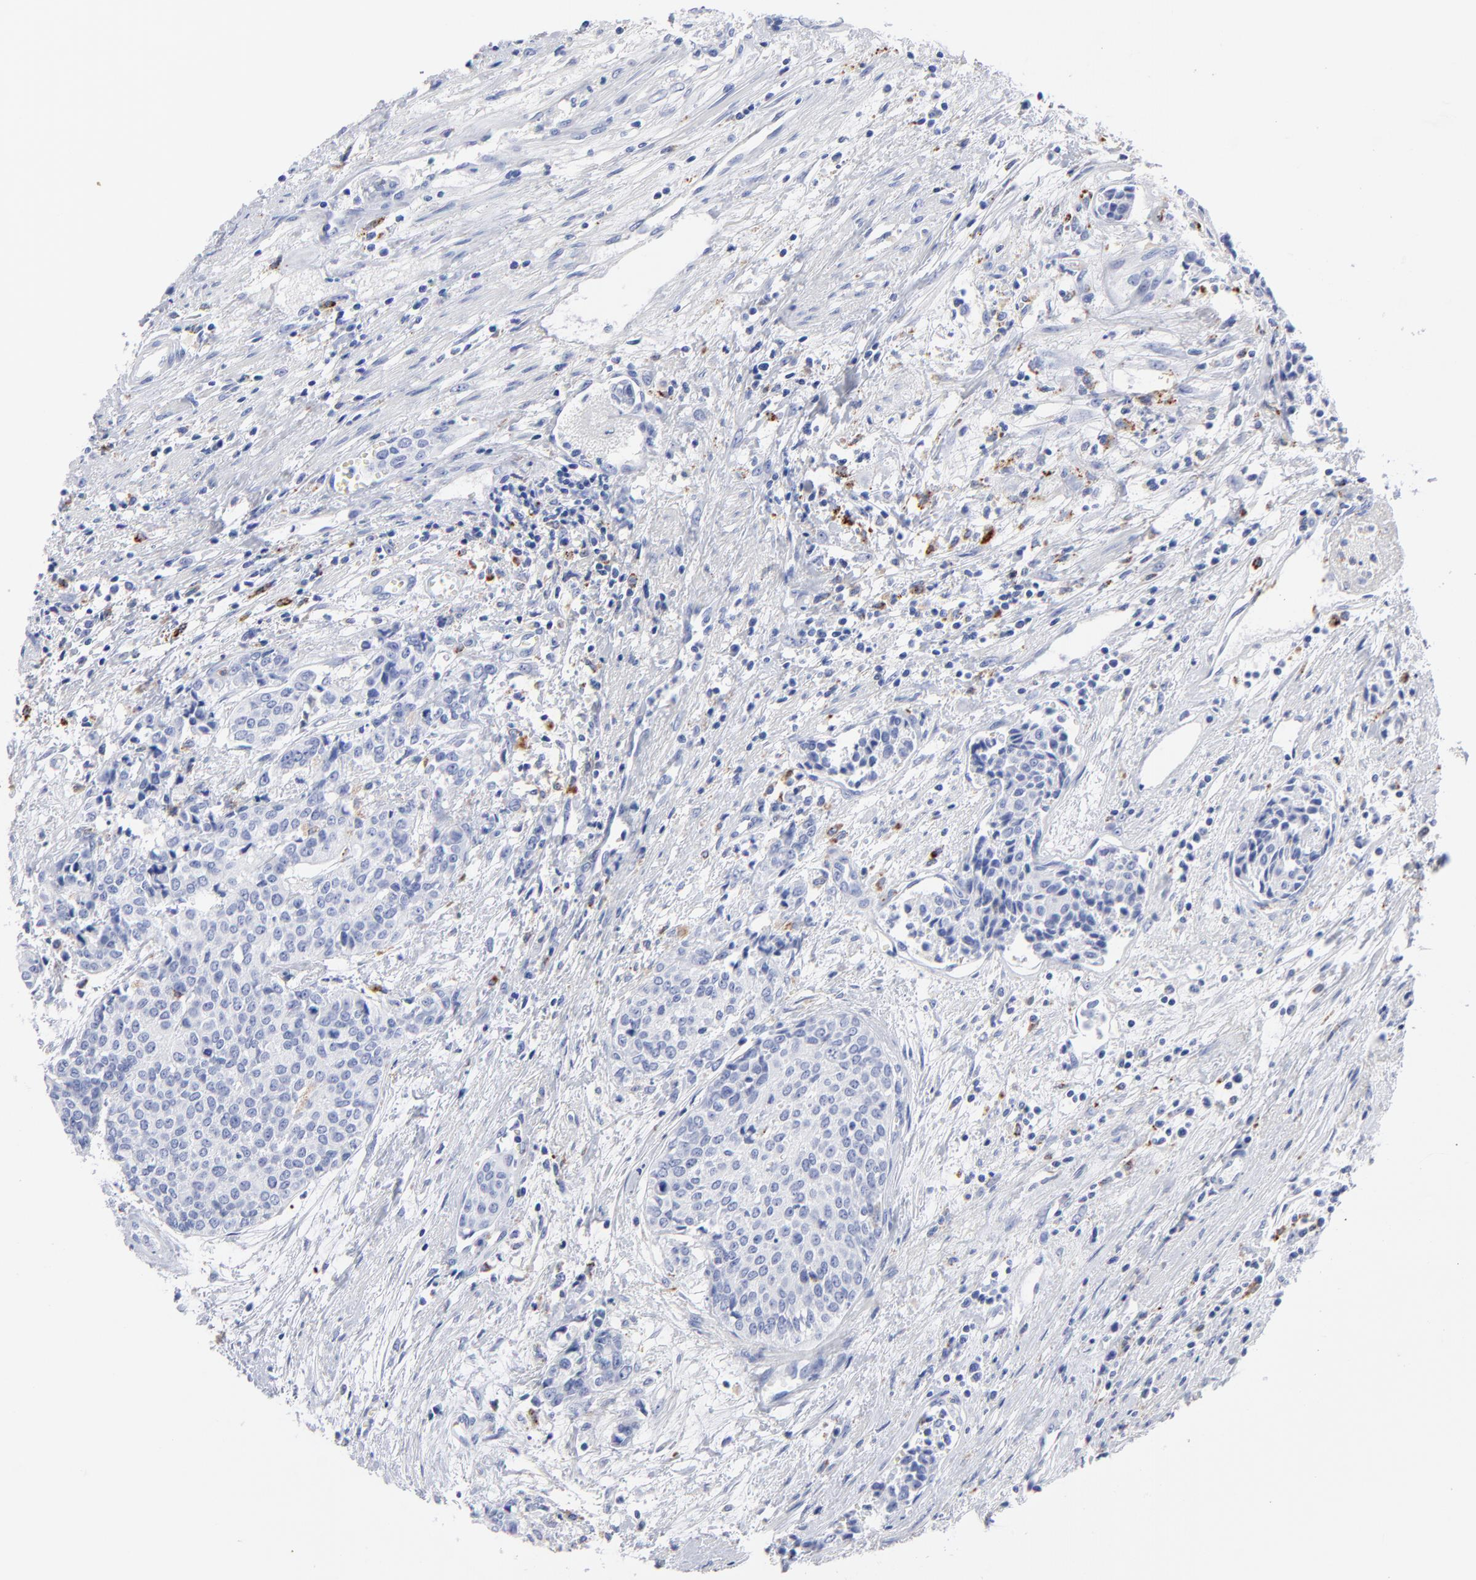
{"staining": {"intensity": "negative", "quantity": "none", "location": "none"}, "tissue": "urothelial cancer", "cell_type": "Tumor cells", "image_type": "cancer", "snomed": [{"axis": "morphology", "description": "Urothelial carcinoma, Low grade"}, {"axis": "topography", "description": "Urinary bladder"}], "caption": "This is an IHC photomicrograph of urothelial cancer. There is no positivity in tumor cells.", "gene": "CPVL", "patient": {"sex": "female", "age": 73}}